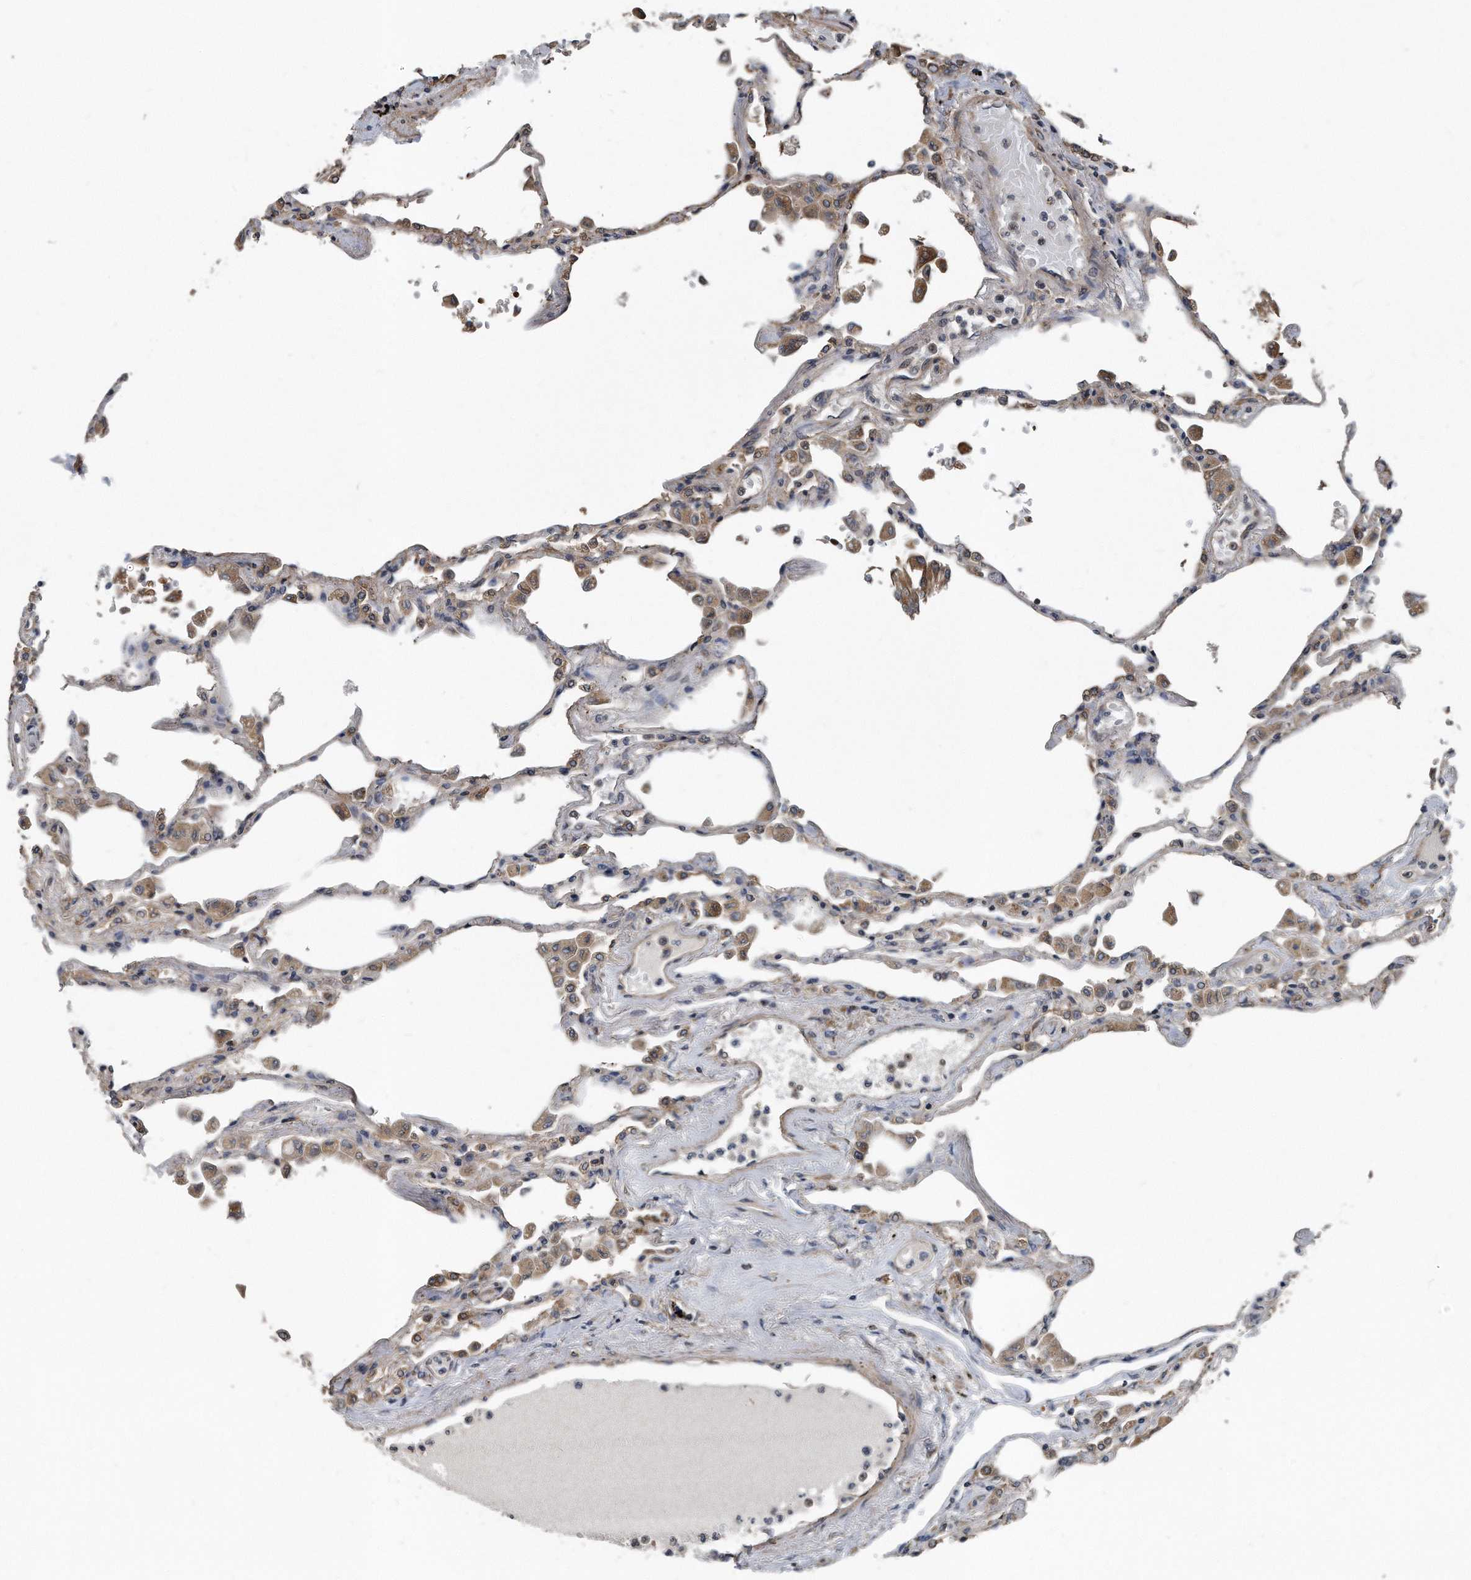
{"staining": {"intensity": "moderate", "quantity": "25%-75%", "location": "cytoplasmic/membranous"}, "tissue": "lung", "cell_type": "Alveolar cells", "image_type": "normal", "snomed": [{"axis": "morphology", "description": "Normal tissue, NOS"}, {"axis": "topography", "description": "Bronchus"}, {"axis": "topography", "description": "Lung"}], "caption": "Human lung stained for a protein (brown) demonstrates moderate cytoplasmic/membranous positive positivity in approximately 25%-75% of alveolar cells.", "gene": "FAM136A", "patient": {"sex": "female", "age": 49}}